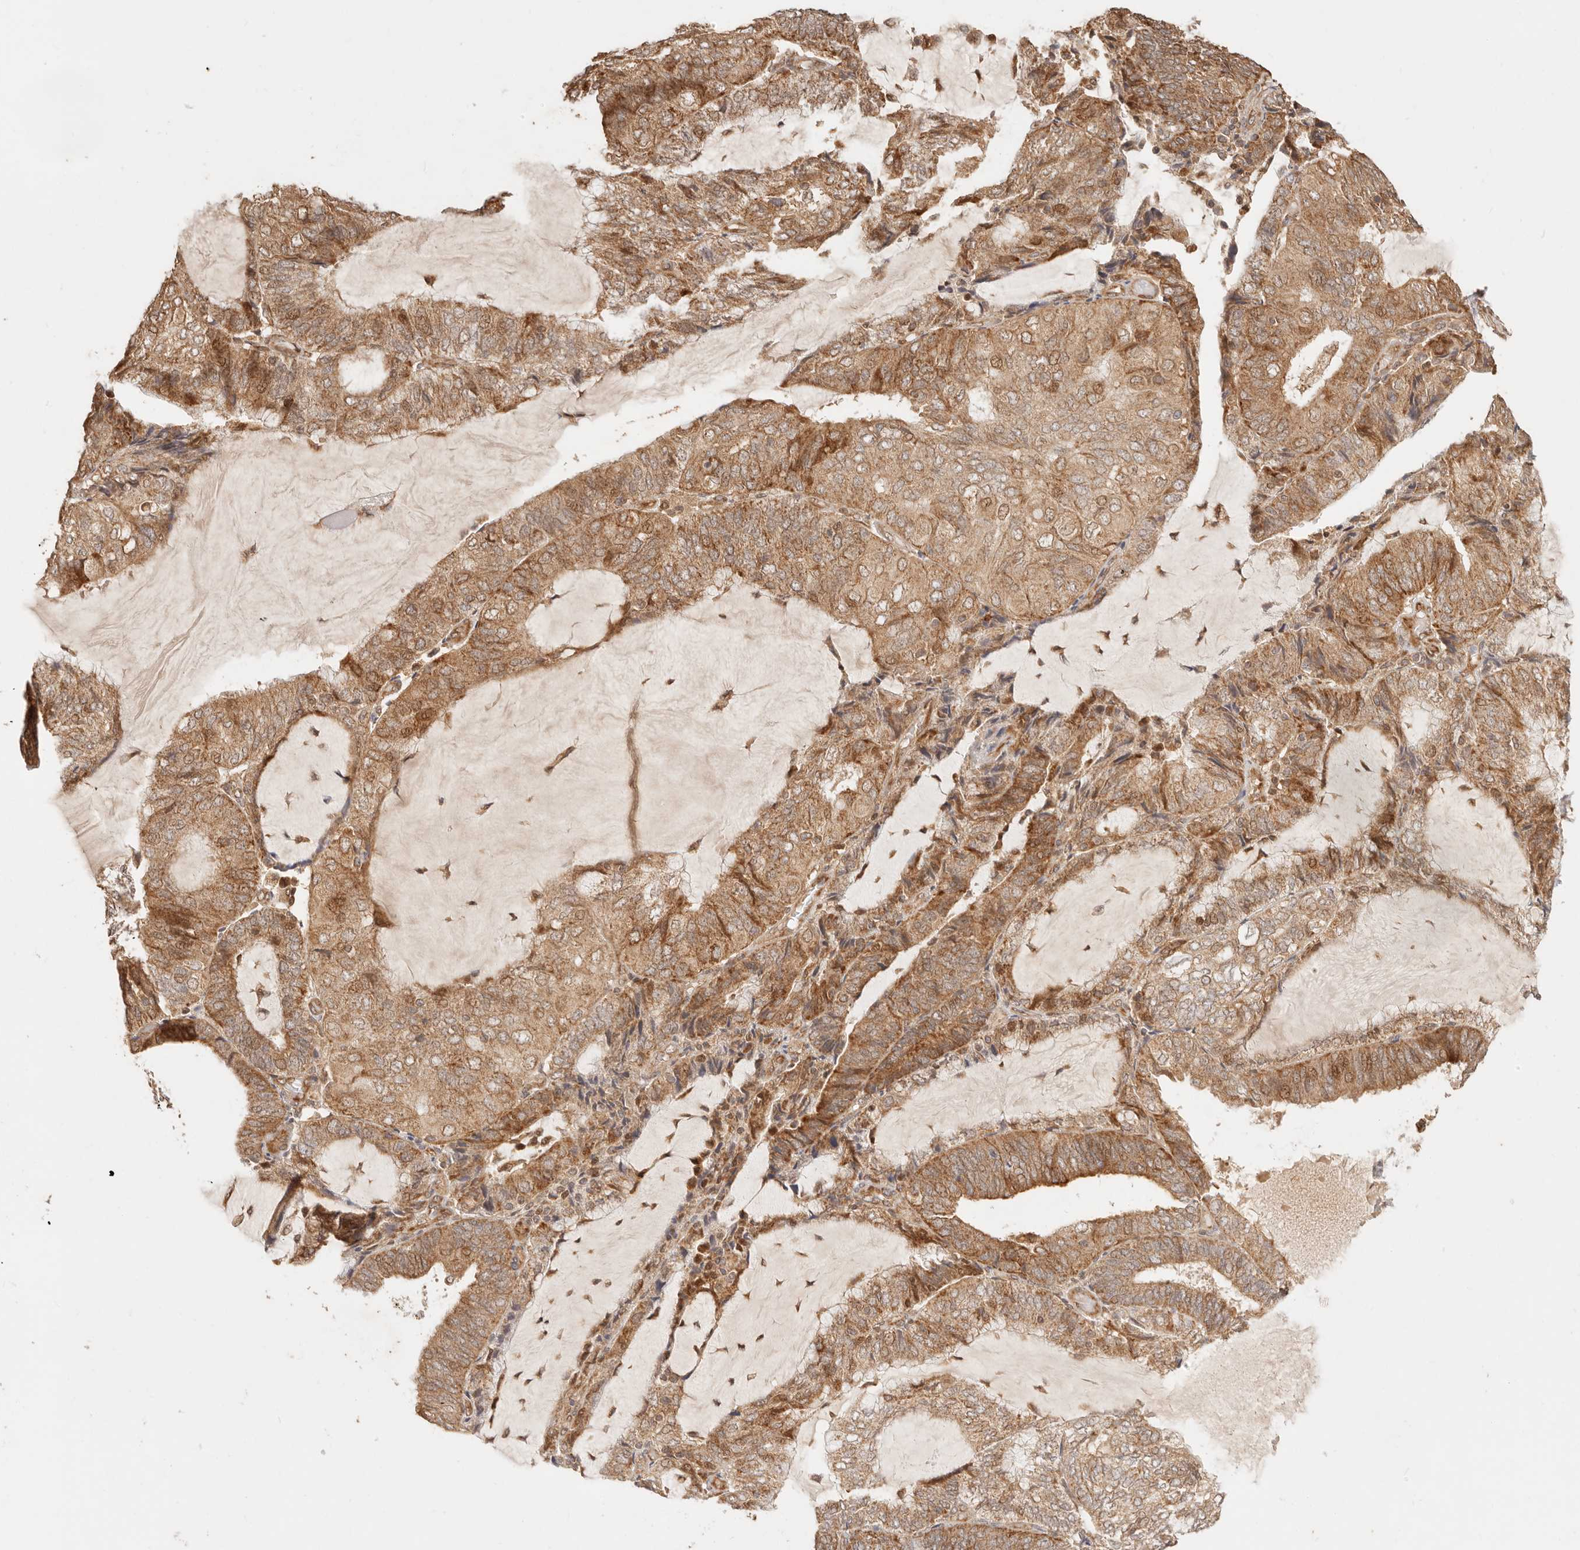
{"staining": {"intensity": "moderate", "quantity": ">75%", "location": "cytoplasmic/membranous,nuclear"}, "tissue": "endometrial cancer", "cell_type": "Tumor cells", "image_type": "cancer", "snomed": [{"axis": "morphology", "description": "Adenocarcinoma, NOS"}, {"axis": "topography", "description": "Endometrium"}], "caption": "Protein expression analysis of endometrial cancer (adenocarcinoma) shows moderate cytoplasmic/membranous and nuclear positivity in about >75% of tumor cells.", "gene": "TIMM17A", "patient": {"sex": "female", "age": 81}}